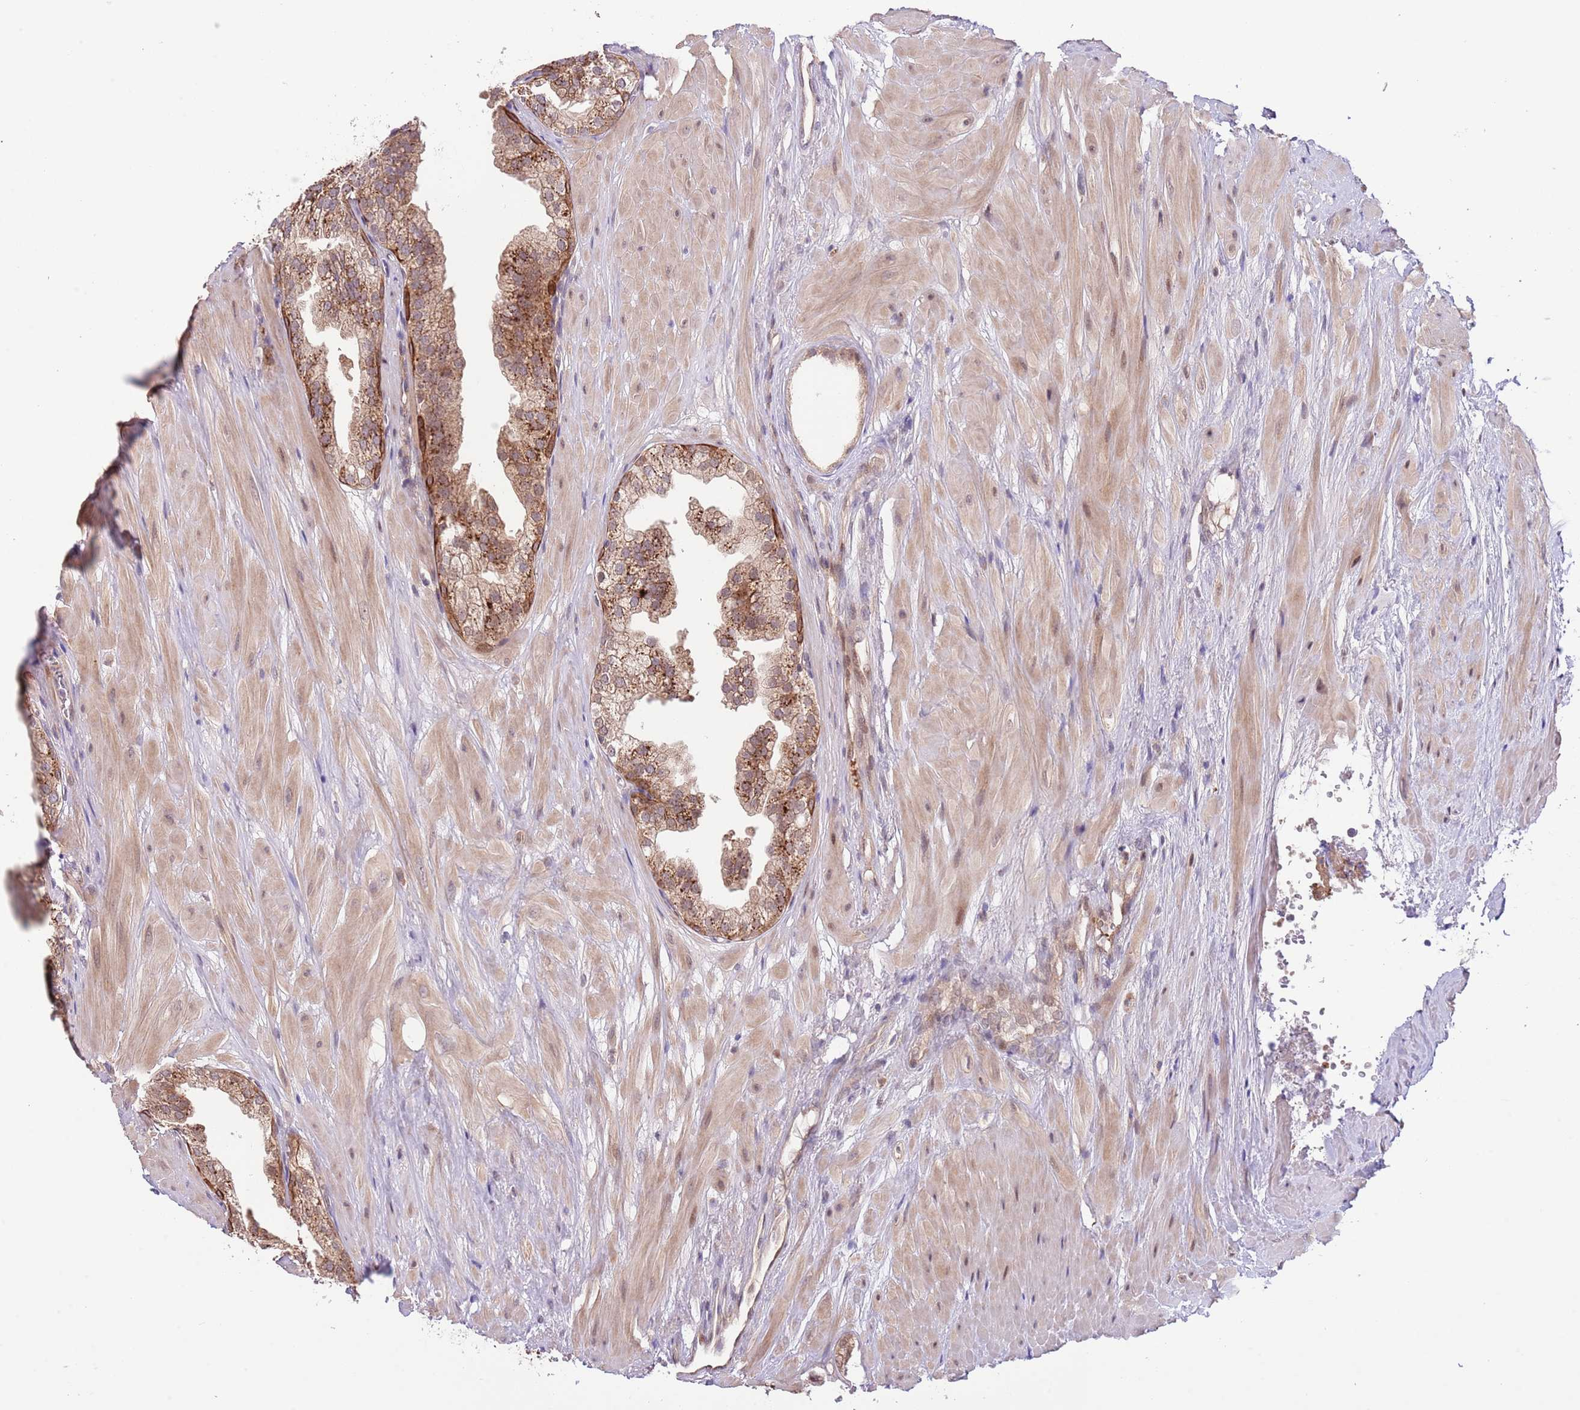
{"staining": {"intensity": "strong", "quantity": ">75%", "location": "cytoplasmic/membranous"}, "tissue": "prostate", "cell_type": "Glandular cells", "image_type": "normal", "snomed": [{"axis": "morphology", "description": "Normal tissue, NOS"}, {"axis": "topography", "description": "Prostate"}, {"axis": "topography", "description": "Peripheral nerve tissue"}], "caption": "Prostate stained with DAB IHC exhibits high levels of strong cytoplasmic/membranous positivity in approximately >75% of glandular cells. (IHC, brightfield microscopy, high magnification).", "gene": "PRR16", "patient": {"sex": "male", "age": 55}}